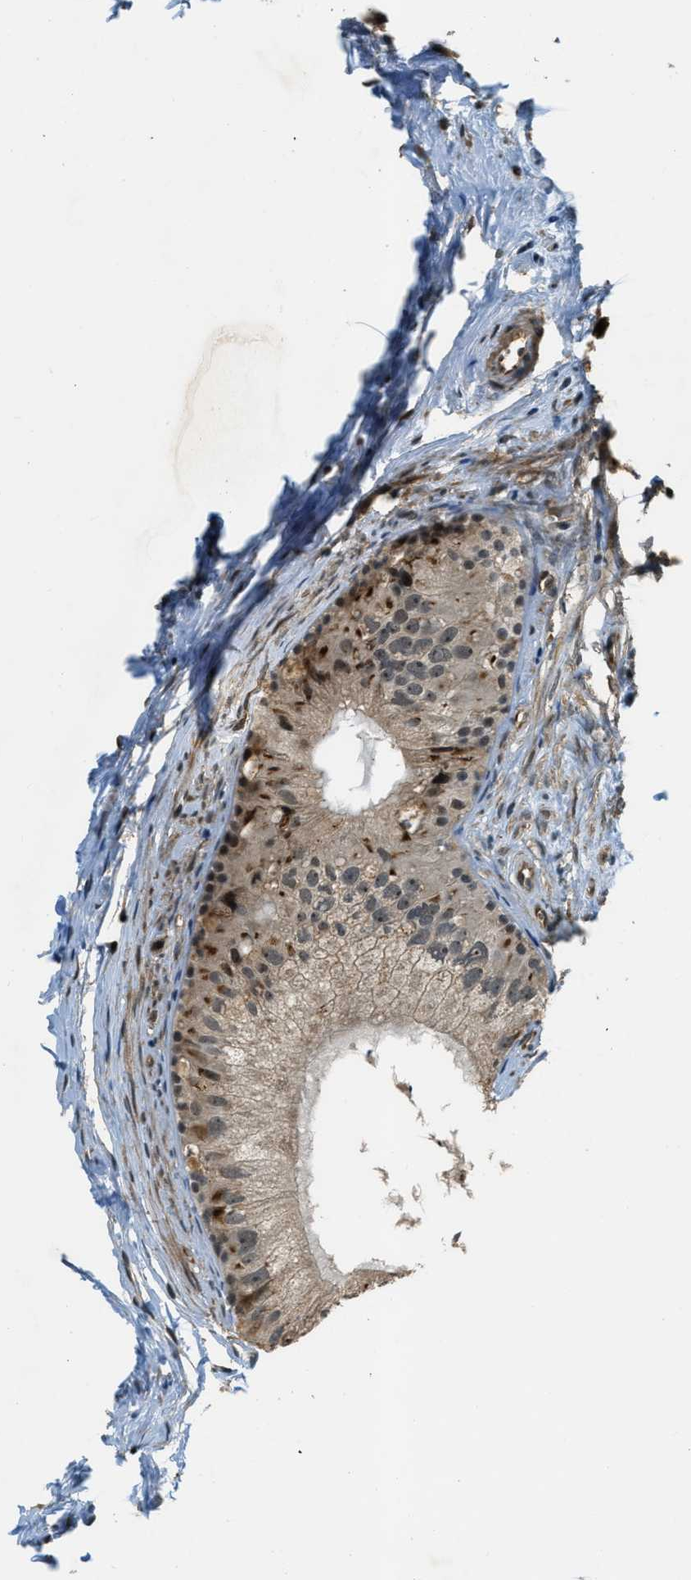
{"staining": {"intensity": "moderate", "quantity": ">75%", "location": "cytoplasmic/membranous"}, "tissue": "epididymis", "cell_type": "Glandular cells", "image_type": "normal", "snomed": [{"axis": "morphology", "description": "Normal tissue, NOS"}, {"axis": "topography", "description": "Epididymis"}], "caption": "An image of human epididymis stained for a protein displays moderate cytoplasmic/membranous brown staining in glandular cells. The staining was performed using DAB (3,3'-diaminobenzidine), with brown indicating positive protein expression. Nuclei are stained blue with hematoxylin.", "gene": "MED21", "patient": {"sex": "male", "age": 56}}